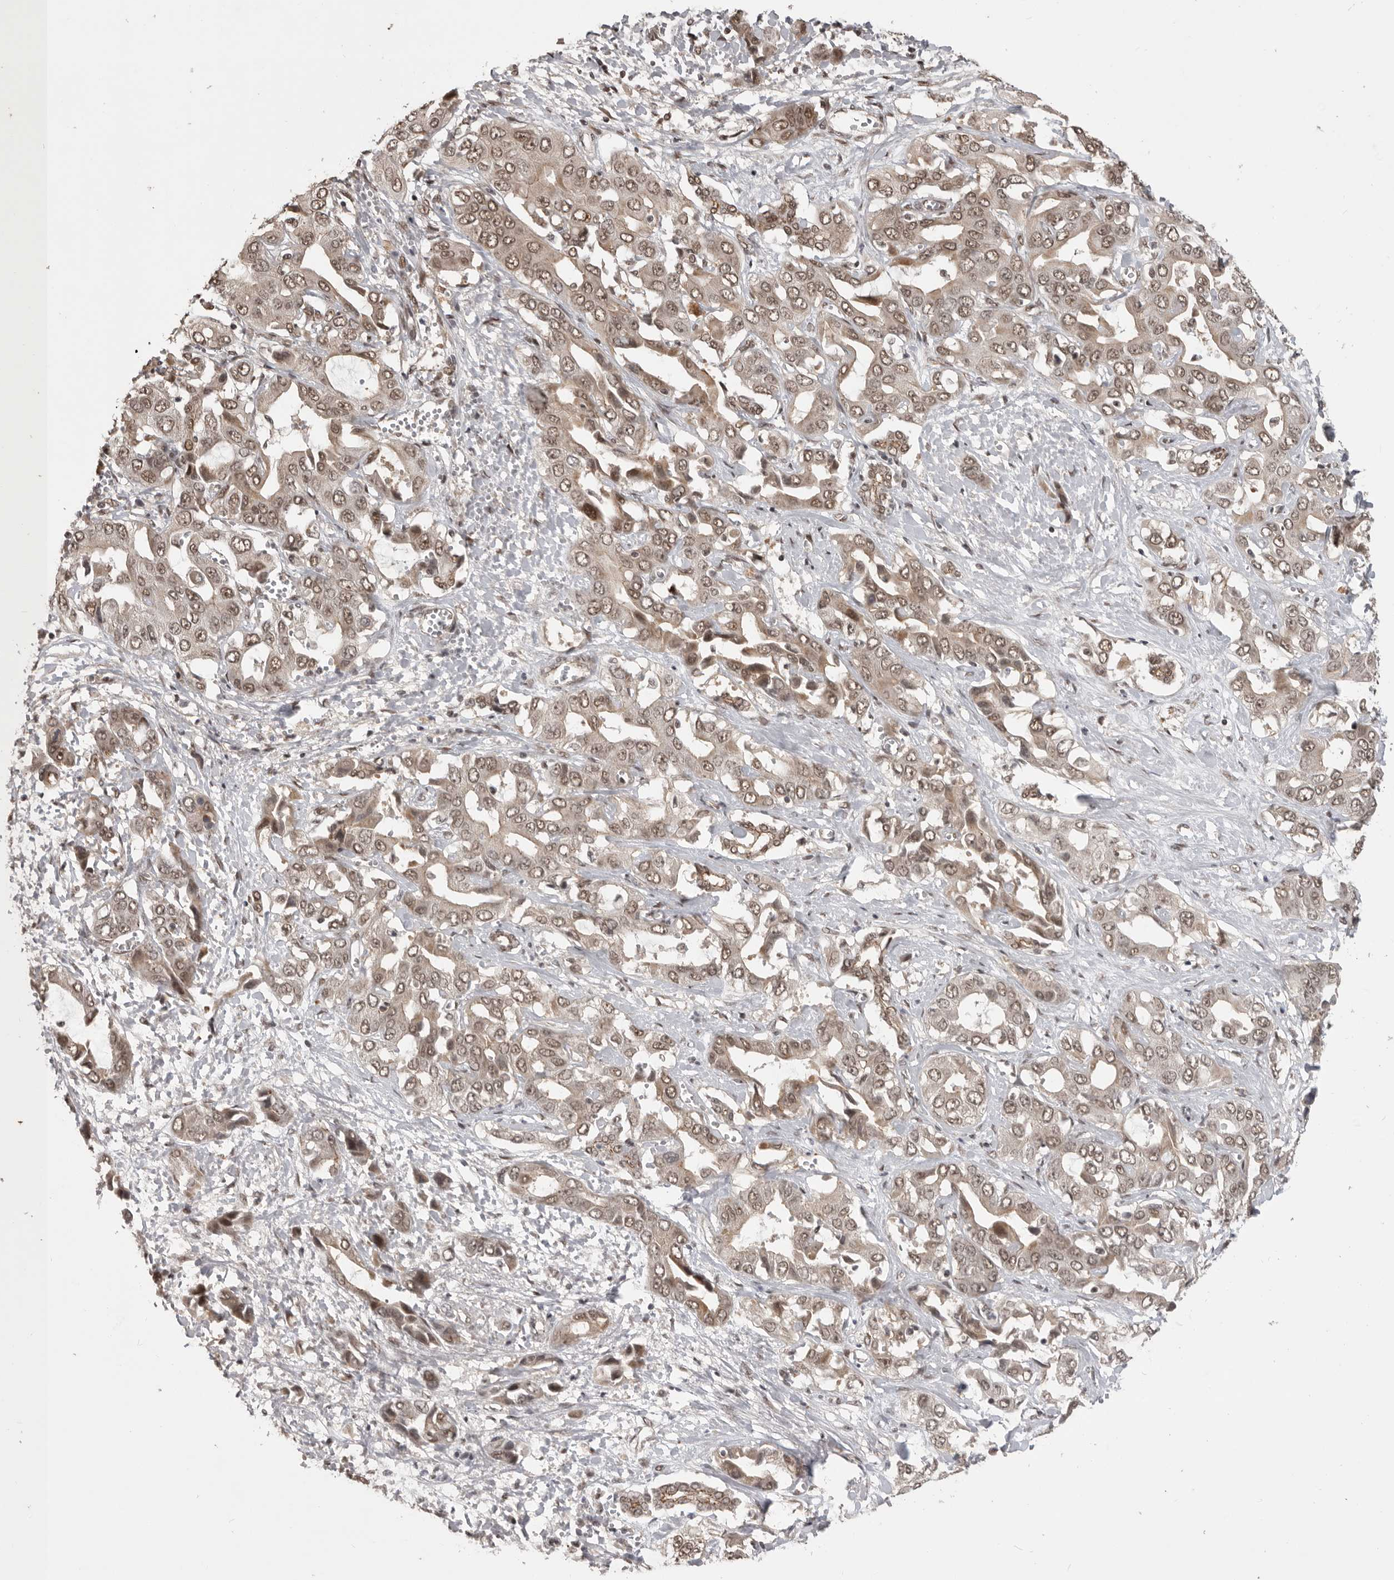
{"staining": {"intensity": "moderate", "quantity": ">75%", "location": "cytoplasmic/membranous,nuclear"}, "tissue": "liver cancer", "cell_type": "Tumor cells", "image_type": "cancer", "snomed": [{"axis": "morphology", "description": "Cholangiocarcinoma"}, {"axis": "topography", "description": "Liver"}], "caption": "A micrograph showing moderate cytoplasmic/membranous and nuclear positivity in approximately >75% of tumor cells in liver cancer (cholangiocarcinoma), as visualized by brown immunohistochemical staining.", "gene": "CBLL1", "patient": {"sex": "female", "age": 52}}